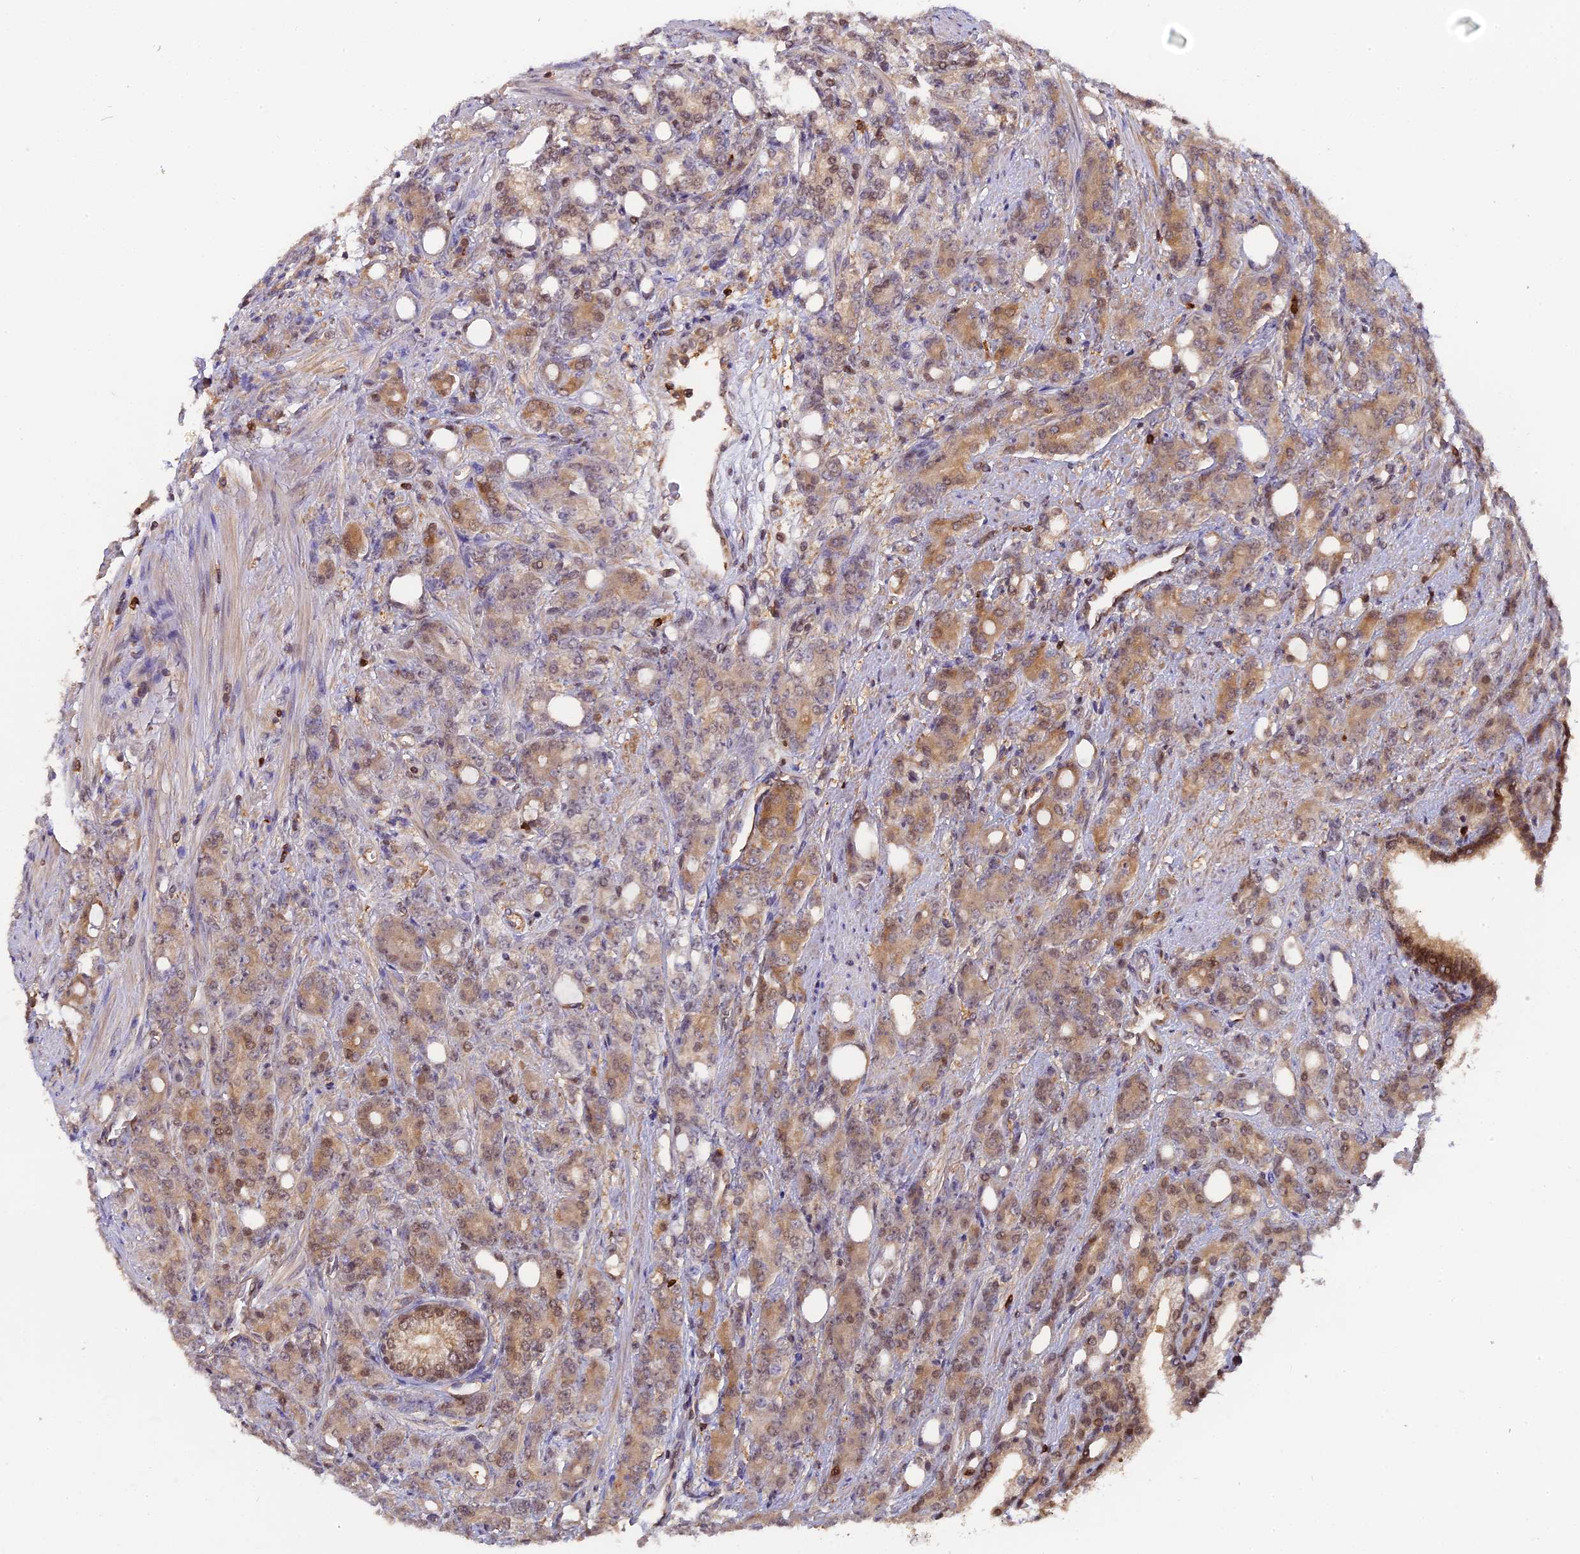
{"staining": {"intensity": "weak", "quantity": "25%-75%", "location": "cytoplasmic/membranous,nuclear"}, "tissue": "prostate cancer", "cell_type": "Tumor cells", "image_type": "cancer", "snomed": [{"axis": "morphology", "description": "Adenocarcinoma, High grade"}, {"axis": "topography", "description": "Prostate"}], "caption": "Prostate cancer stained for a protein (brown) shows weak cytoplasmic/membranous and nuclear positive expression in about 25%-75% of tumor cells.", "gene": "FAM118B", "patient": {"sex": "male", "age": 62}}